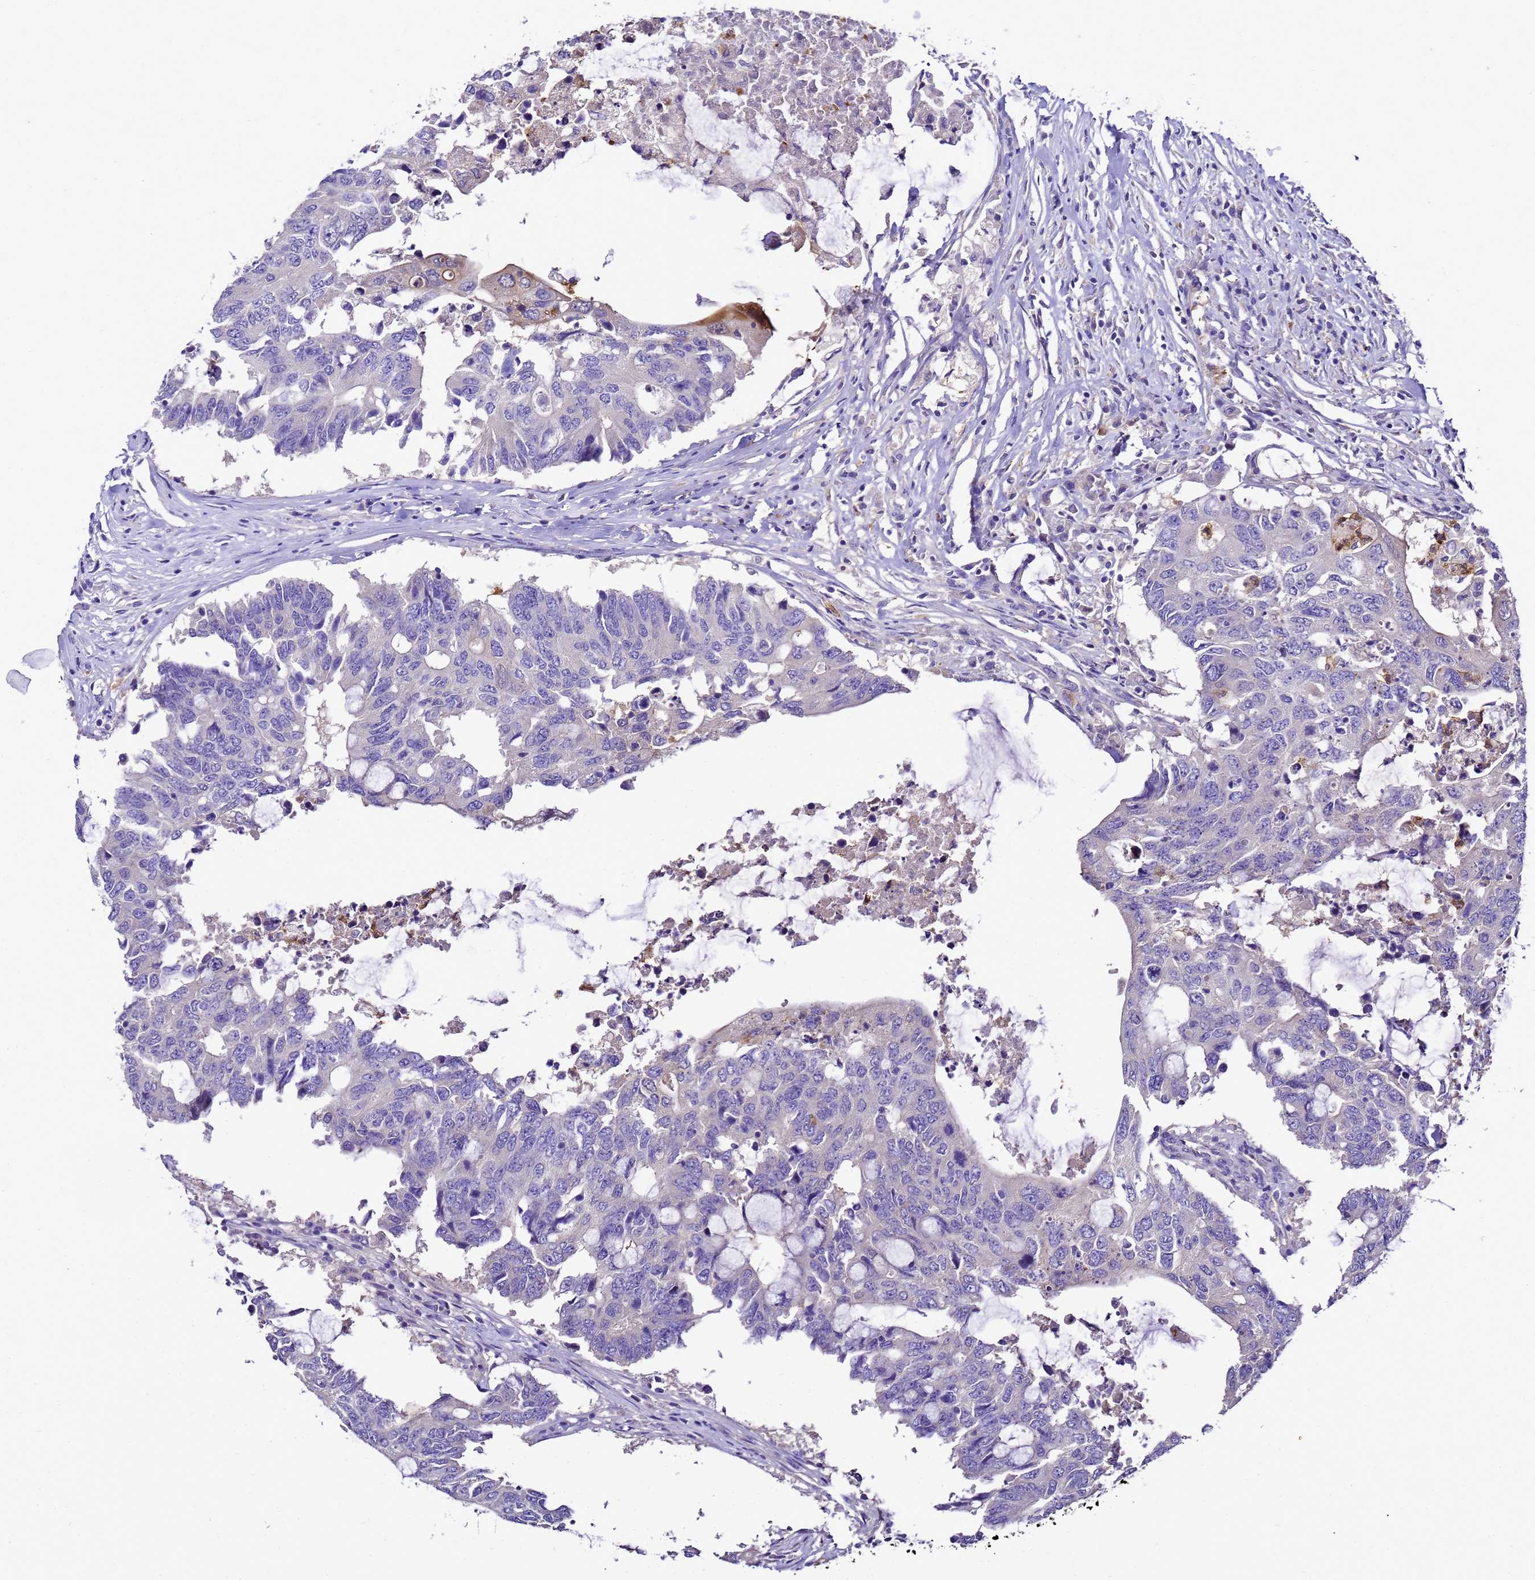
{"staining": {"intensity": "negative", "quantity": "none", "location": "none"}, "tissue": "colorectal cancer", "cell_type": "Tumor cells", "image_type": "cancer", "snomed": [{"axis": "morphology", "description": "Adenocarcinoma, NOS"}, {"axis": "topography", "description": "Colon"}], "caption": "This is an immunohistochemistry (IHC) photomicrograph of colorectal cancer. There is no expression in tumor cells.", "gene": "UGT2A1", "patient": {"sex": "male", "age": 71}}